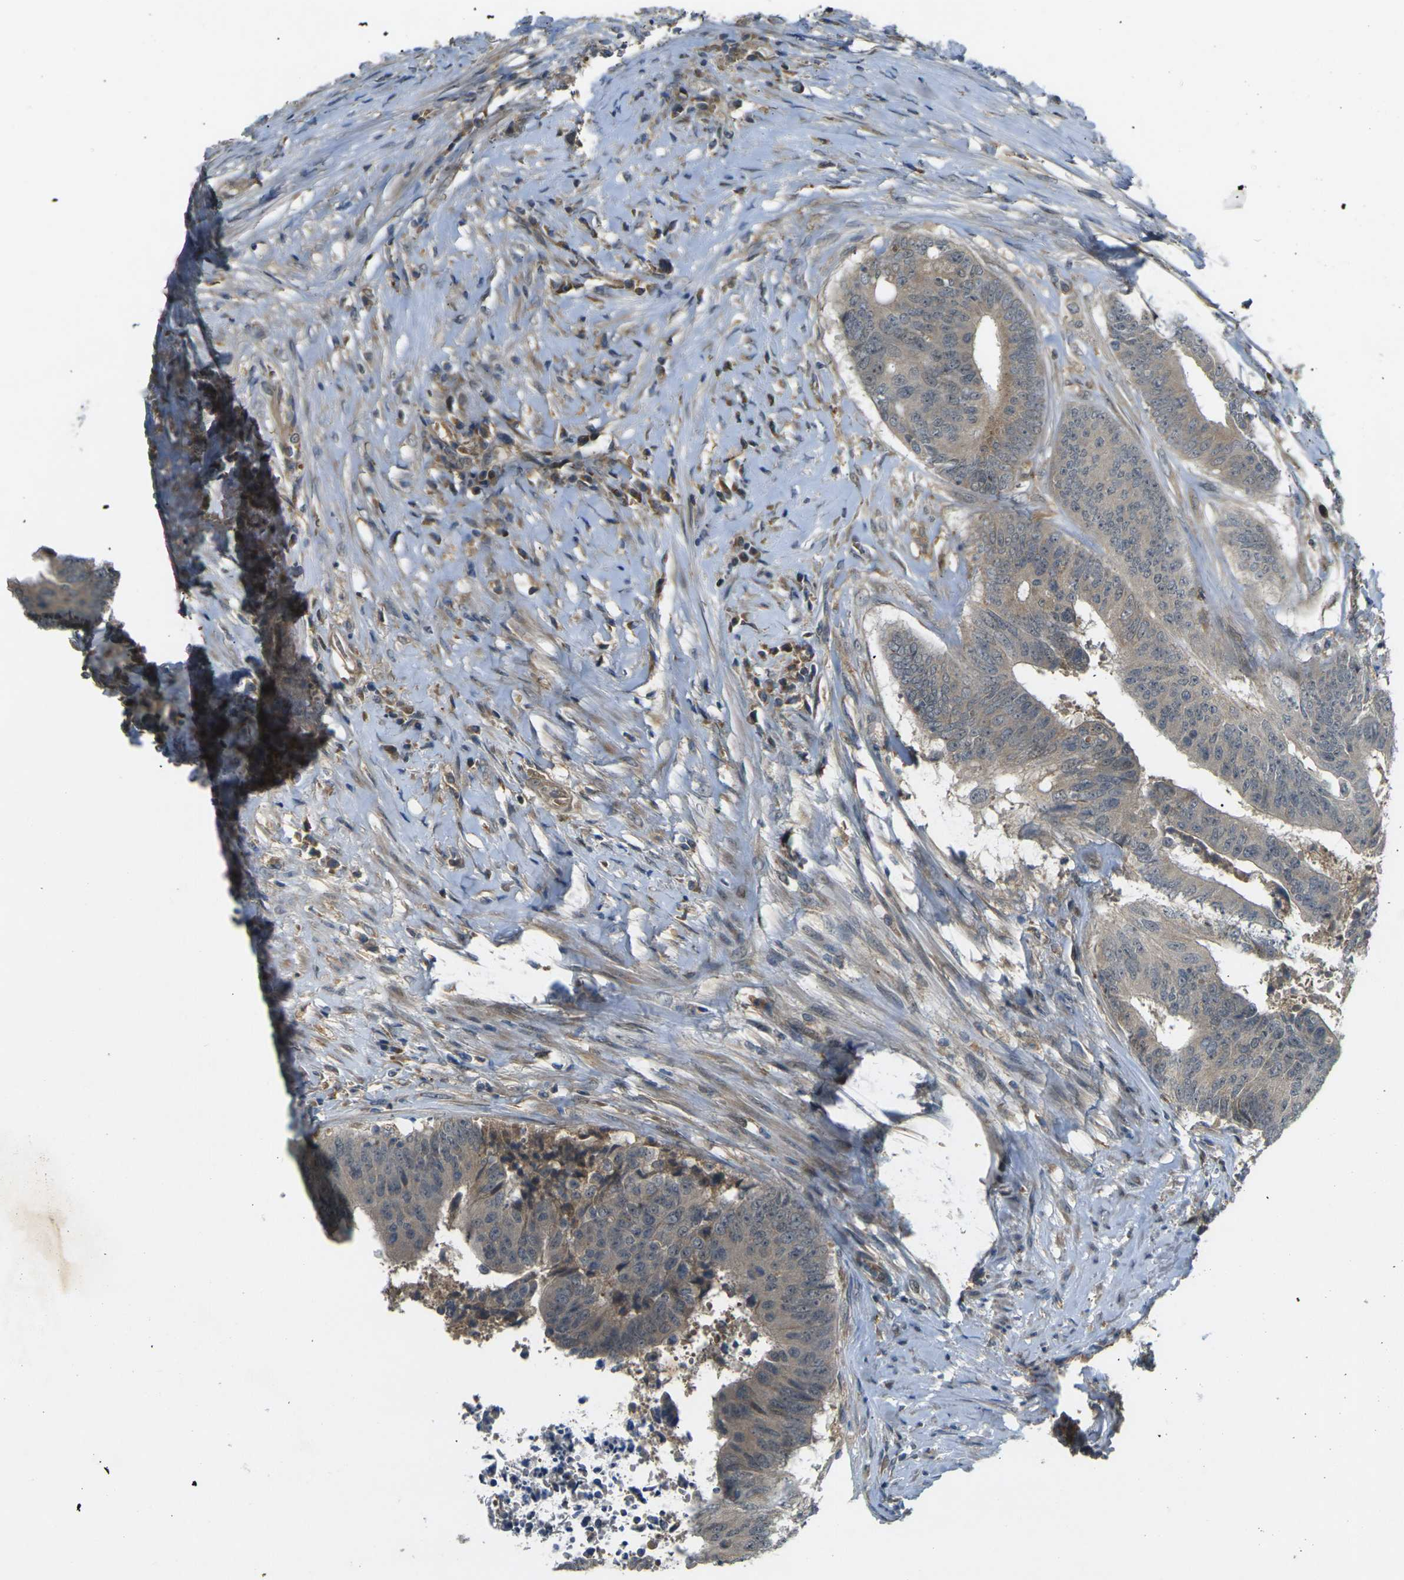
{"staining": {"intensity": "weak", "quantity": "25%-75%", "location": "cytoplasmic/membranous"}, "tissue": "colorectal cancer", "cell_type": "Tumor cells", "image_type": "cancer", "snomed": [{"axis": "morphology", "description": "Adenocarcinoma, NOS"}, {"axis": "topography", "description": "Rectum"}], "caption": "Protein expression analysis of human colorectal cancer reveals weak cytoplasmic/membranous expression in approximately 25%-75% of tumor cells. The staining was performed using DAB (3,3'-diaminobenzidine) to visualize the protein expression in brown, while the nuclei were stained in blue with hematoxylin (Magnification: 20x).", "gene": "PIGL", "patient": {"sex": "male", "age": 72}}